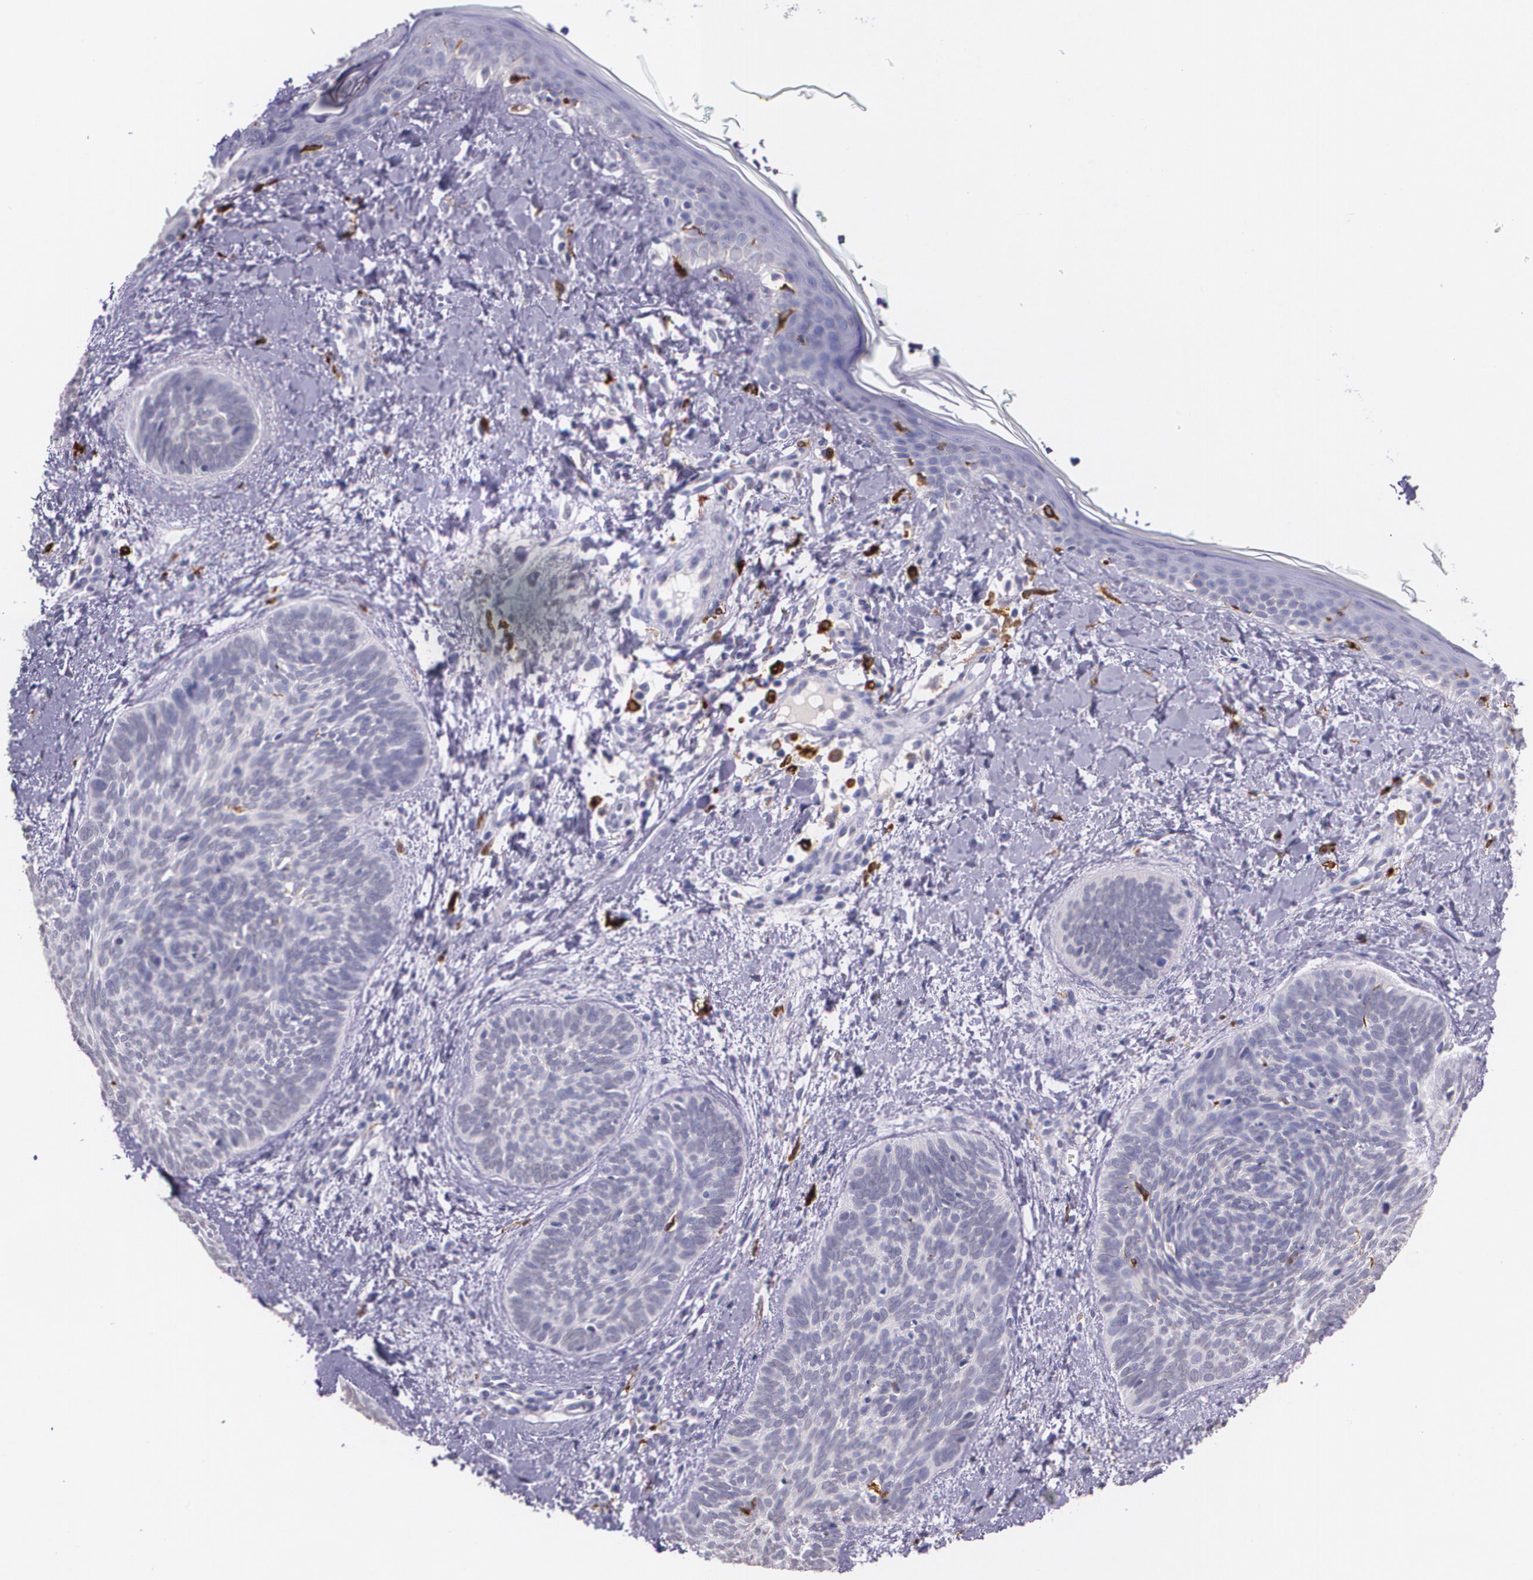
{"staining": {"intensity": "negative", "quantity": "none", "location": "none"}, "tissue": "skin cancer", "cell_type": "Tumor cells", "image_type": "cancer", "snomed": [{"axis": "morphology", "description": "Basal cell carcinoma"}, {"axis": "topography", "description": "Skin"}], "caption": "Histopathology image shows no significant protein staining in tumor cells of basal cell carcinoma (skin).", "gene": "RTN1", "patient": {"sex": "female", "age": 81}}